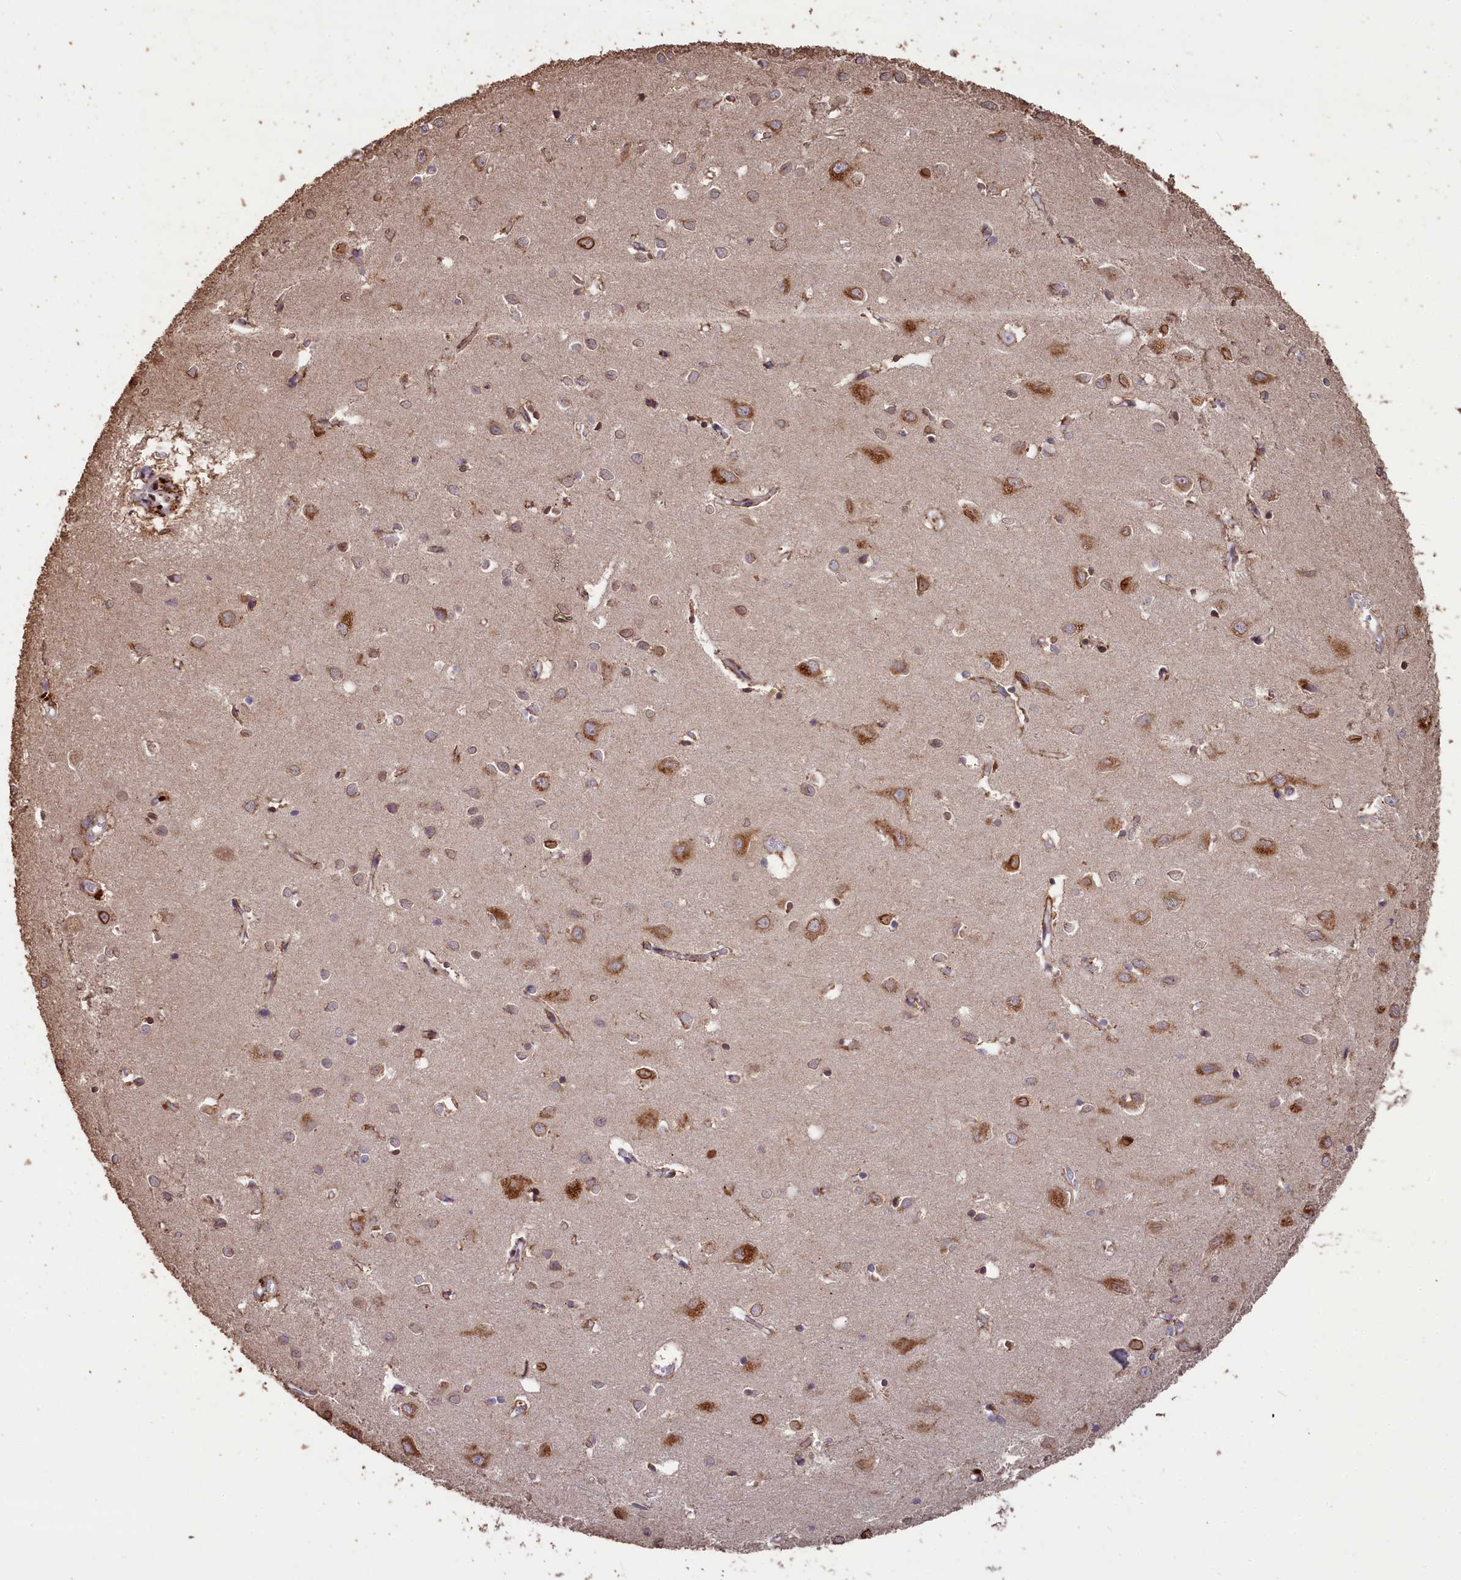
{"staining": {"intensity": "negative", "quantity": "none", "location": "none"}, "tissue": "cerebral cortex", "cell_type": "Endothelial cells", "image_type": "normal", "snomed": [{"axis": "morphology", "description": "Normal tissue, NOS"}, {"axis": "topography", "description": "Cerebral cortex"}], "caption": "An IHC micrograph of normal cerebral cortex is shown. There is no staining in endothelial cells of cerebral cortex.", "gene": "SLC38A7", "patient": {"sex": "female", "age": 64}}